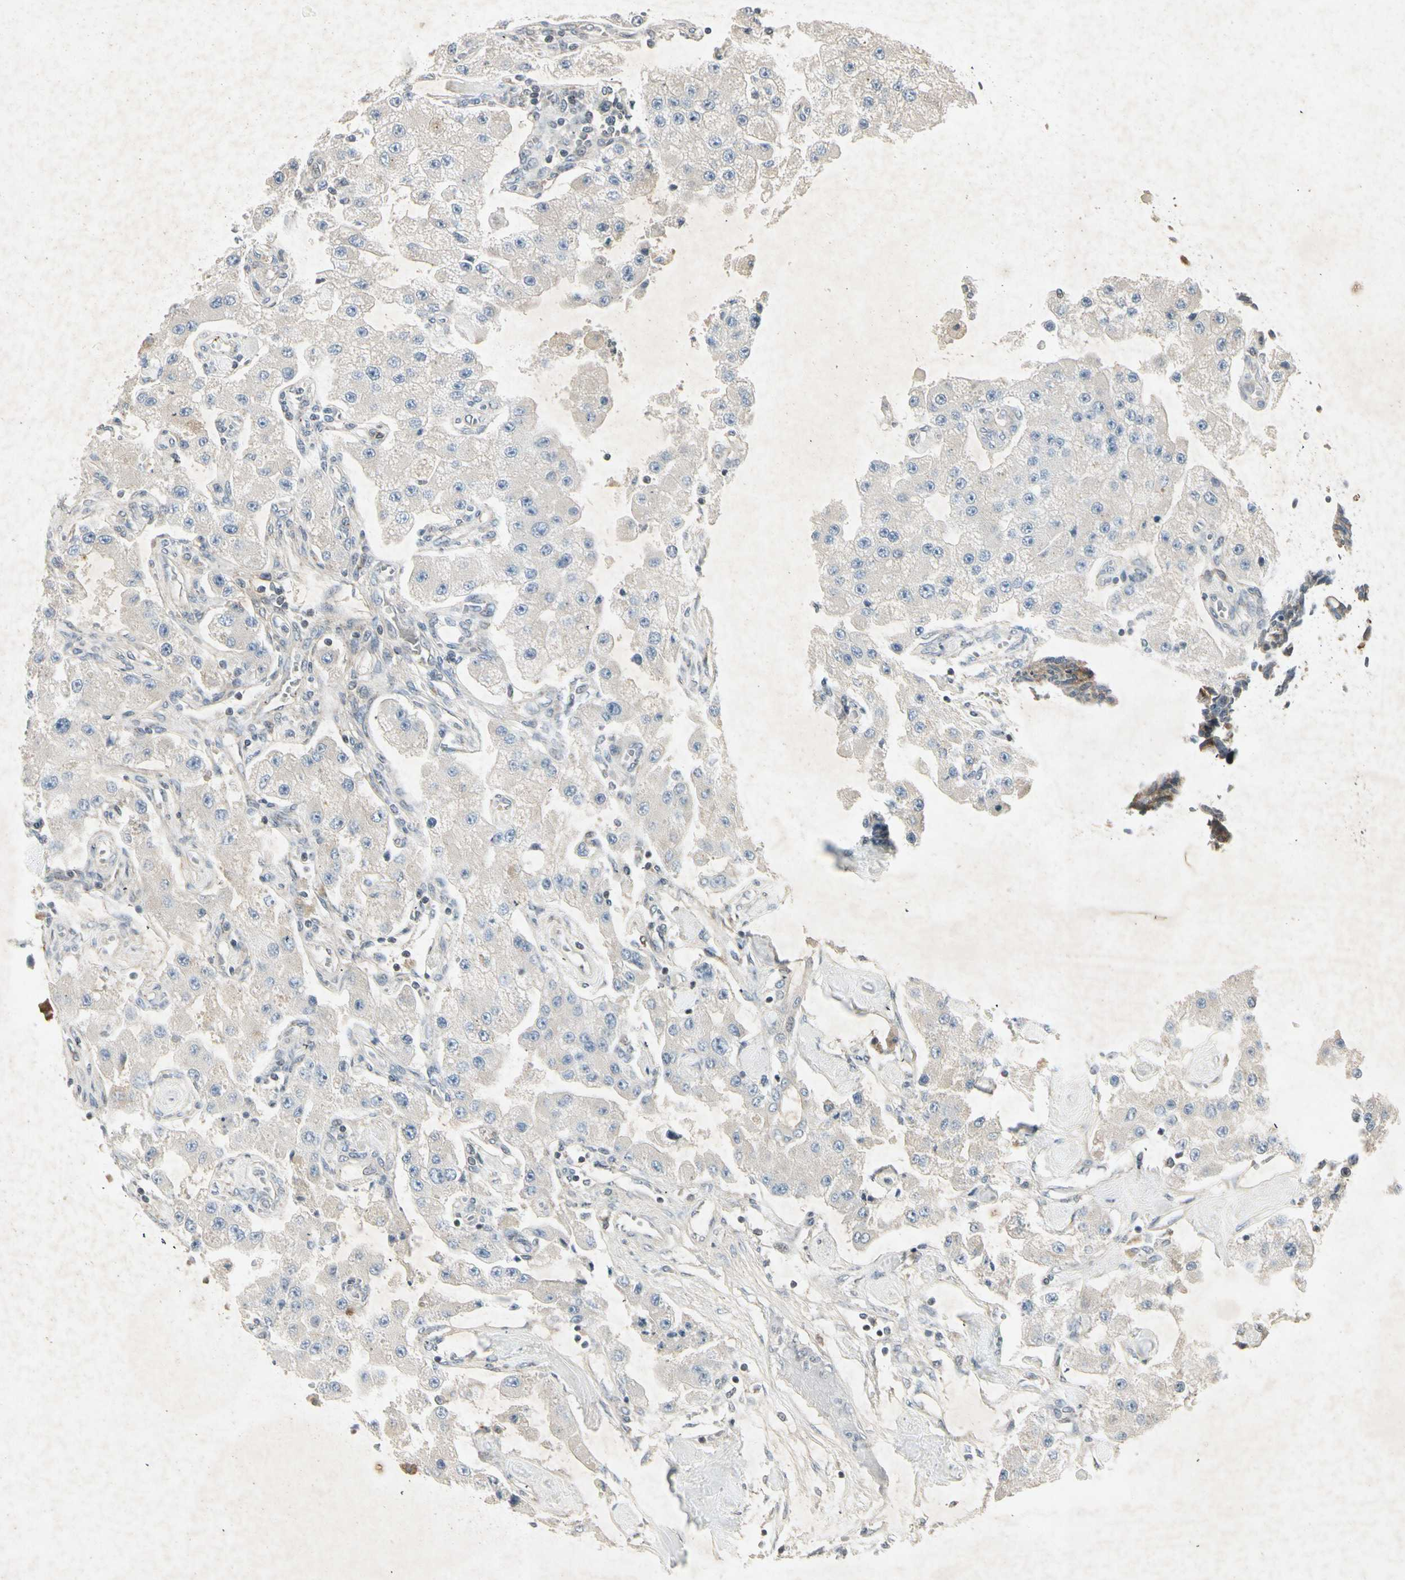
{"staining": {"intensity": "negative", "quantity": "none", "location": "none"}, "tissue": "carcinoid", "cell_type": "Tumor cells", "image_type": "cancer", "snomed": [{"axis": "morphology", "description": "Carcinoid, malignant, NOS"}, {"axis": "topography", "description": "Pancreas"}], "caption": "The immunohistochemistry histopathology image has no significant expression in tumor cells of carcinoid tissue. (DAB immunohistochemistry, high magnification).", "gene": "TEK", "patient": {"sex": "male", "age": 41}}